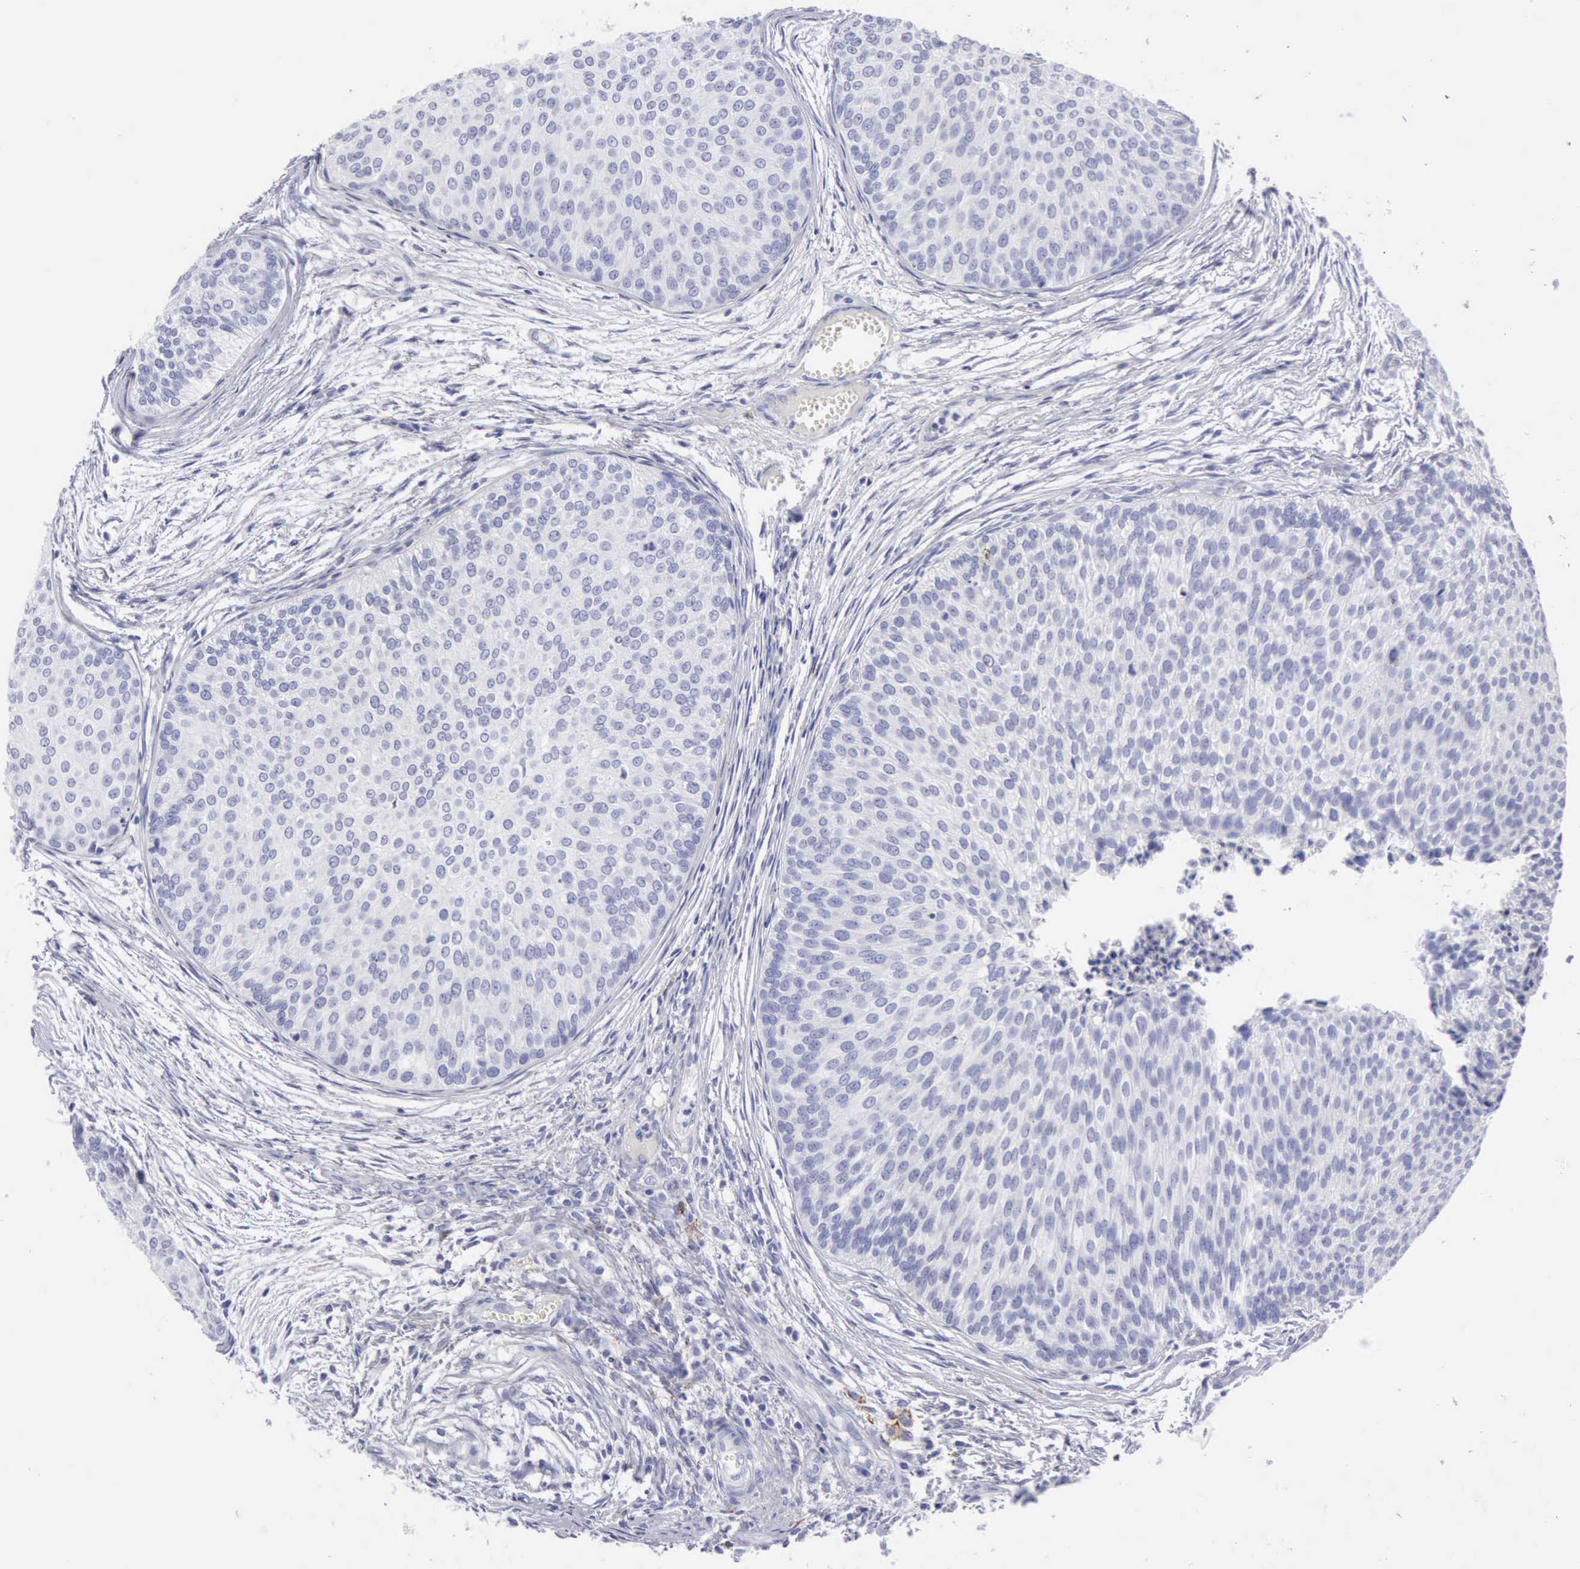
{"staining": {"intensity": "negative", "quantity": "none", "location": "none"}, "tissue": "urothelial cancer", "cell_type": "Tumor cells", "image_type": "cancer", "snomed": [{"axis": "morphology", "description": "Urothelial carcinoma, Low grade"}, {"axis": "topography", "description": "Urinary bladder"}], "caption": "A high-resolution image shows immunohistochemistry staining of urothelial cancer, which reveals no significant expression in tumor cells.", "gene": "NCAM1", "patient": {"sex": "male", "age": 84}}